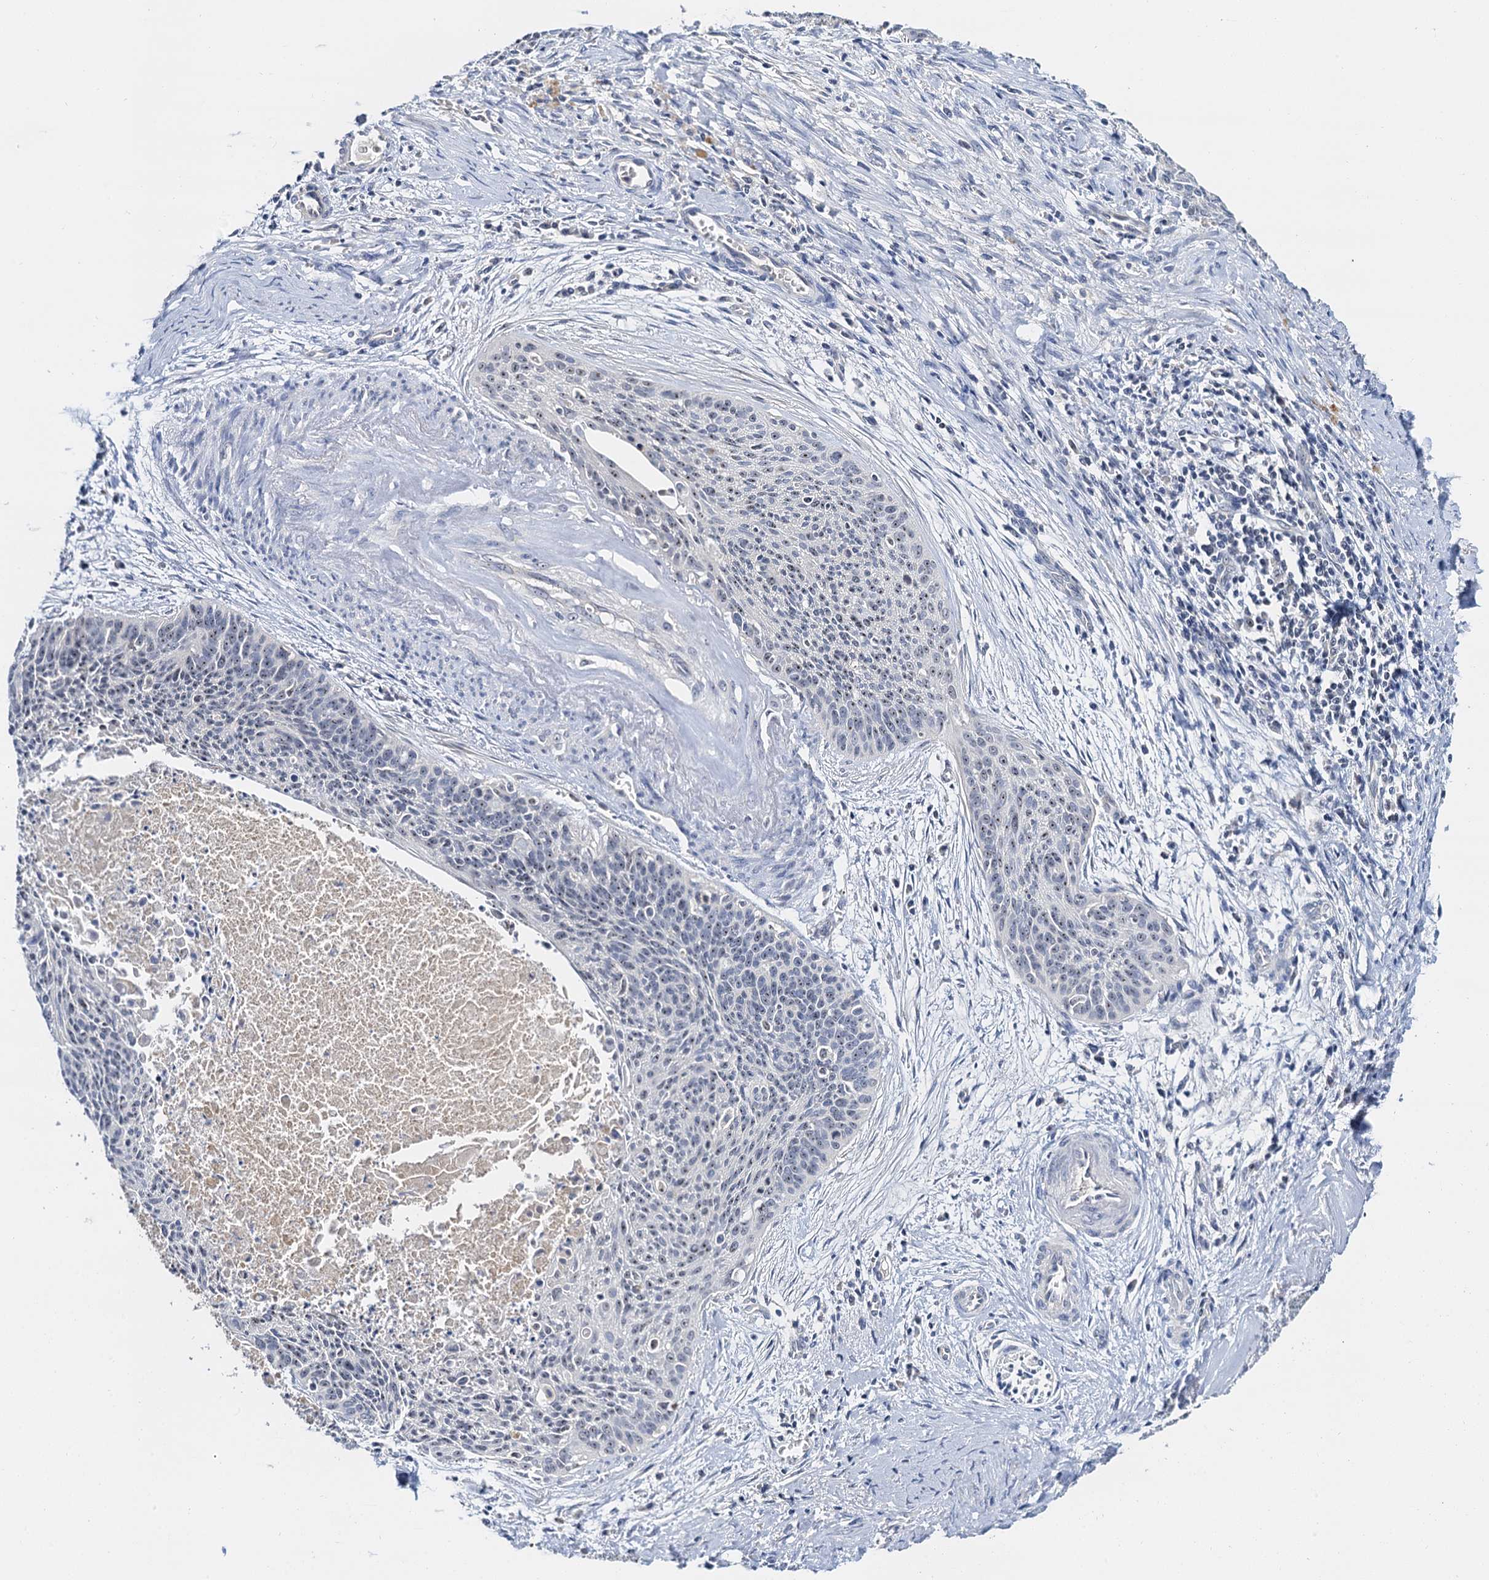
{"staining": {"intensity": "weak", "quantity": "25%-75%", "location": "nuclear"}, "tissue": "cervical cancer", "cell_type": "Tumor cells", "image_type": "cancer", "snomed": [{"axis": "morphology", "description": "Squamous cell carcinoma, NOS"}, {"axis": "topography", "description": "Cervix"}], "caption": "Cervical cancer stained with a brown dye demonstrates weak nuclear positive positivity in approximately 25%-75% of tumor cells.", "gene": "NOP2", "patient": {"sex": "female", "age": 55}}